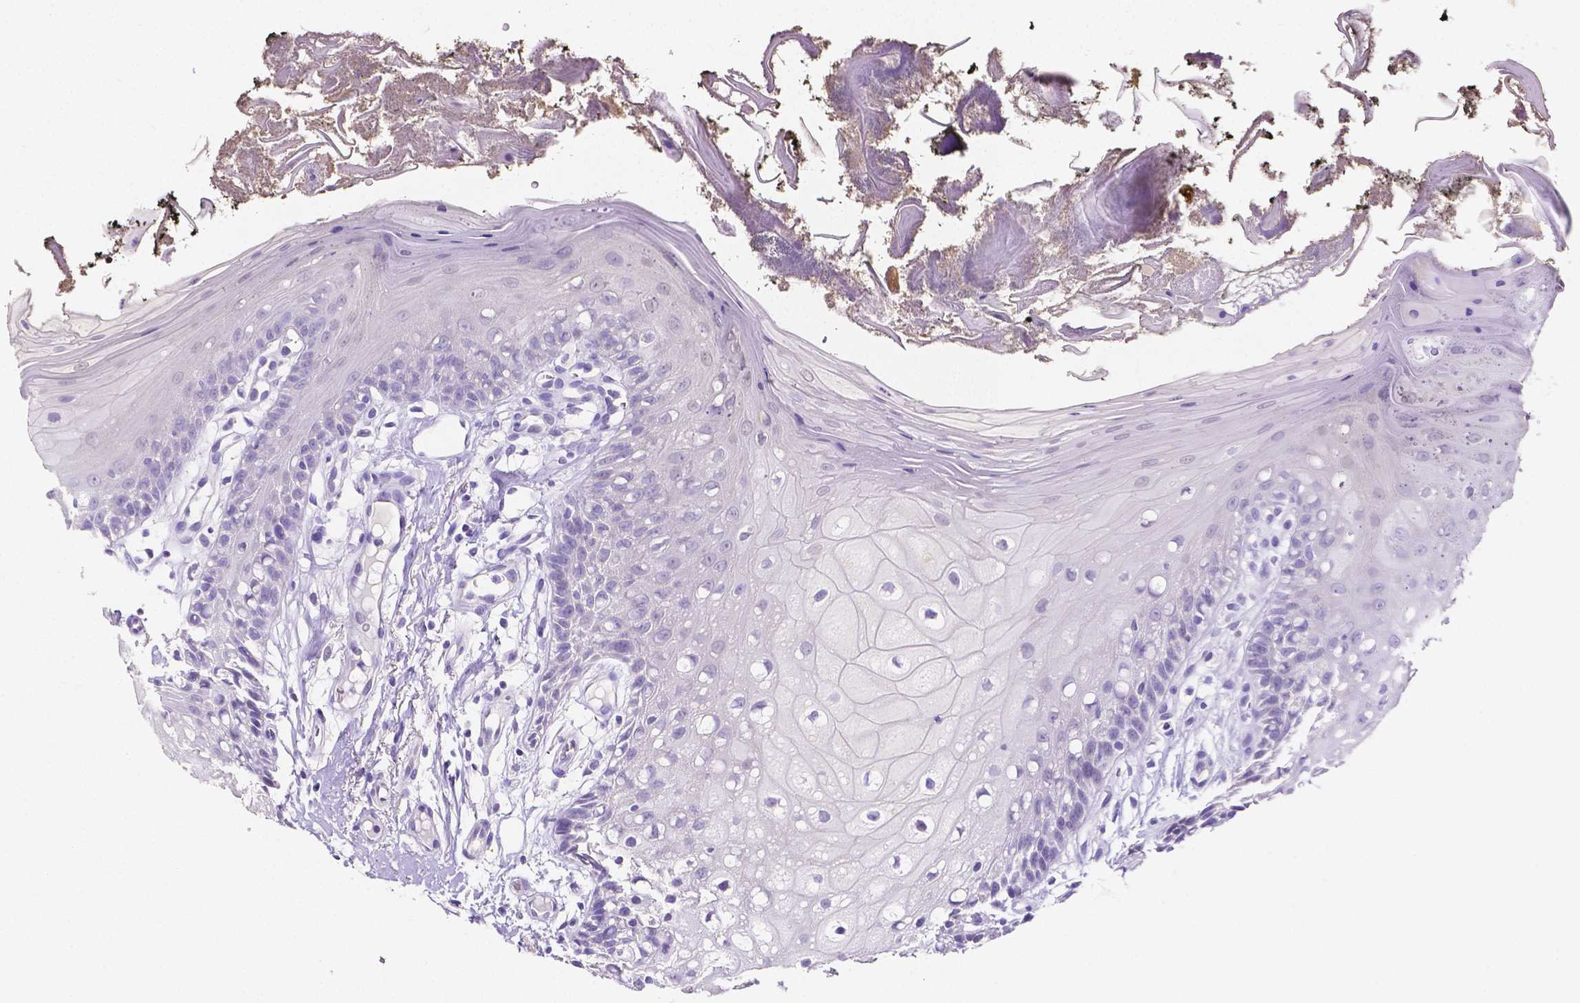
{"staining": {"intensity": "negative", "quantity": "none", "location": "none"}, "tissue": "oral mucosa", "cell_type": "Squamous epithelial cells", "image_type": "normal", "snomed": [{"axis": "morphology", "description": "Normal tissue, NOS"}, {"axis": "morphology", "description": "Squamous cell carcinoma, NOS"}, {"axis": "topography", "description": "Oral tissue"}, {"axis": "topography", "description": "Head-Neck"}], "caption": "High magnification brightfield microscopy of benign oral mucosa stained with DAB (brown) and counterstained with hematoxylin (blue): squamous epithelial cells show no significant expression. (DAB immunohistochemistry visualized using brightfield microscopy, high magnification).", "gene": "SLC22A2", "patient": {"sex": "male", "age": 69}}